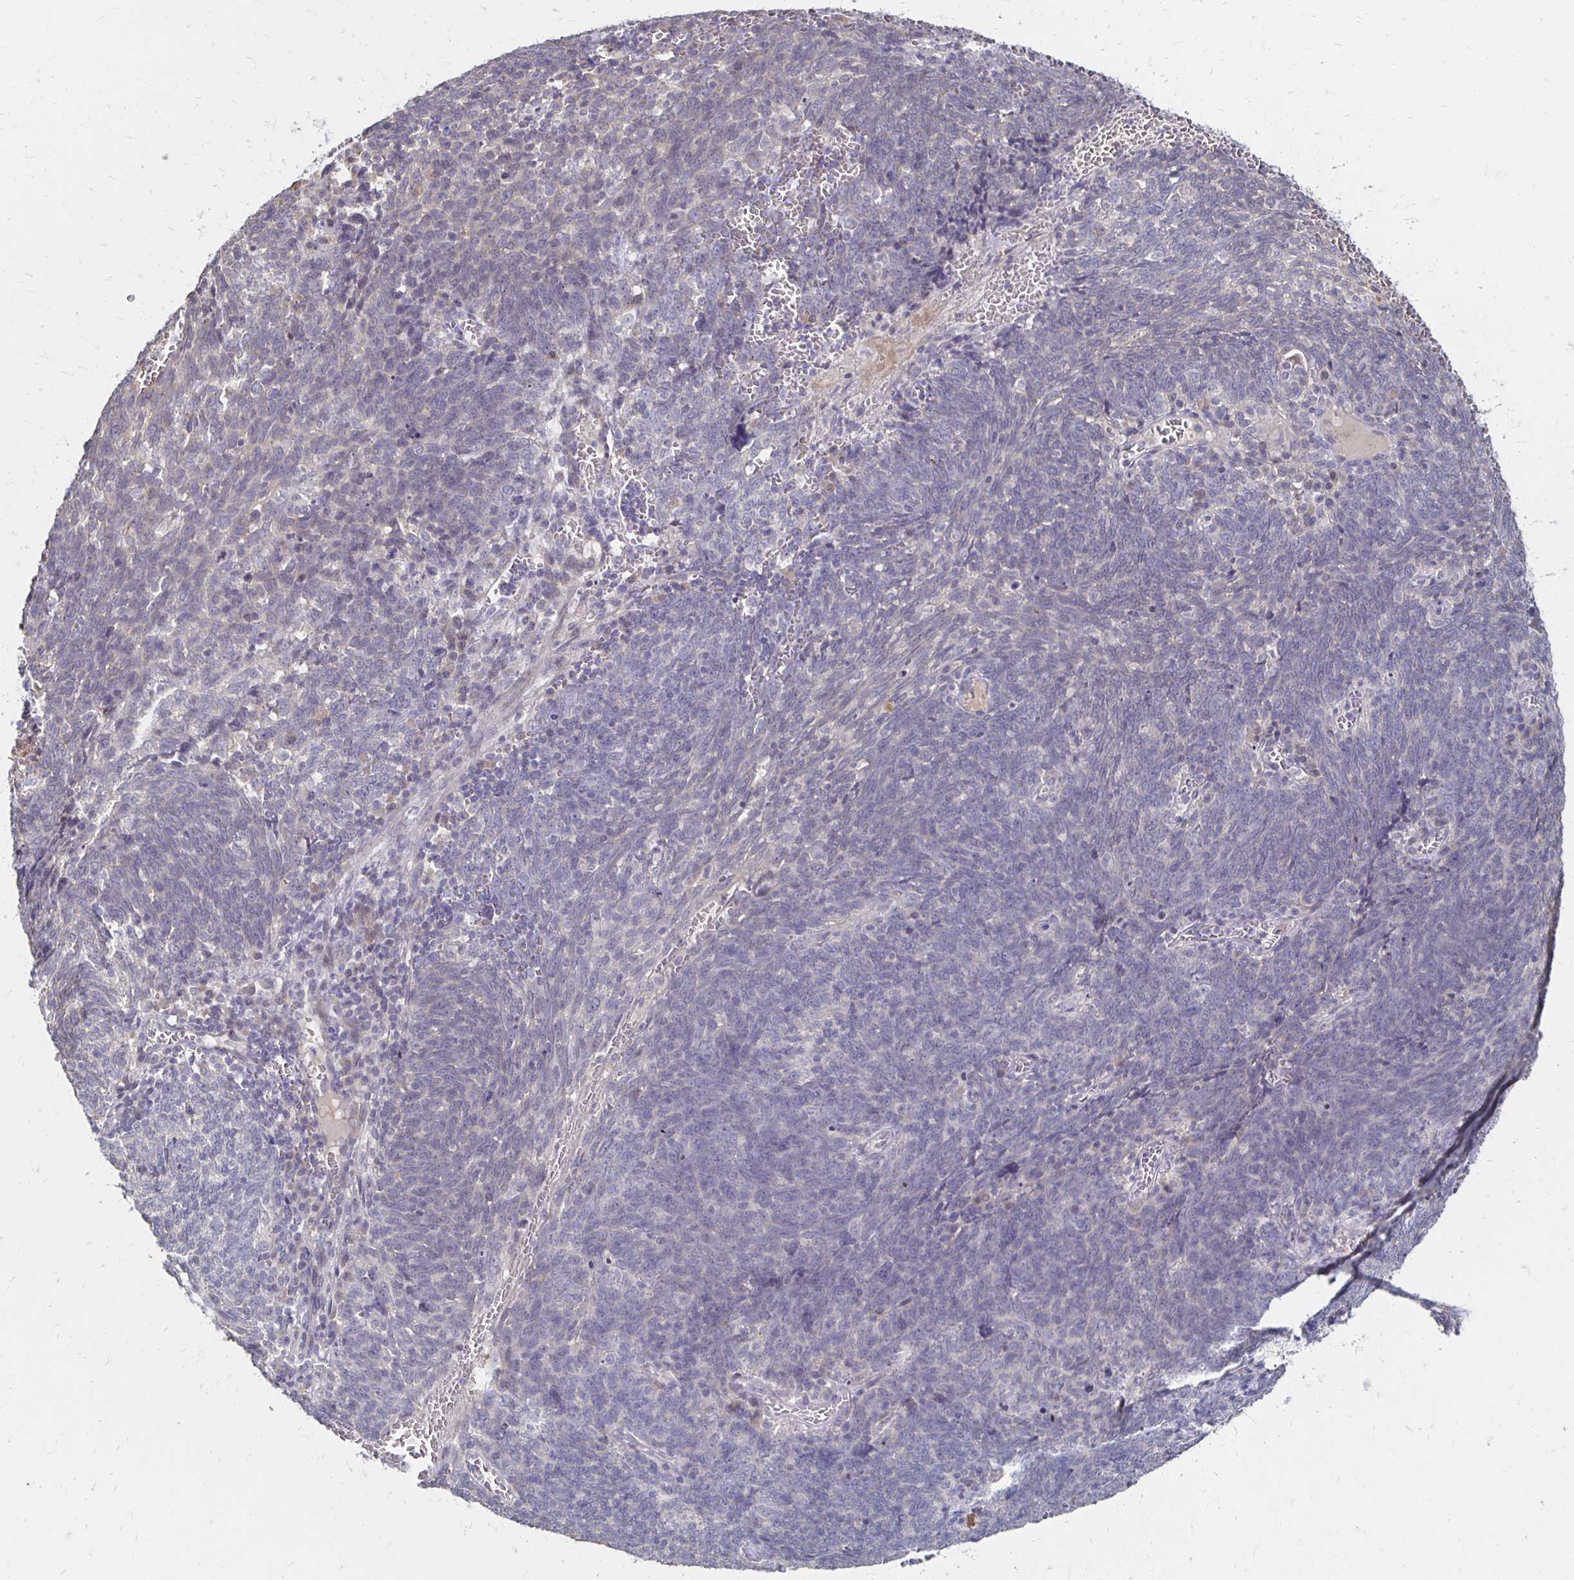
{"staining": {"intensity": "negative", "quantity": "none", "location": "none"}, "tissue": "lung cancer", "cell_type": "Tumor cells", "image_type": "cancer", "snomed": [{"axis": "morphology", "description": "Squamous cell carcinoma, NOS"}, {"axis": "topography", "description": "Lung"}], "caption": "High power microscopy histopathology image of an IHC photomicrograph of lung cancer, revealing no significant staining in tumor cells. (Brightfield microscopy of DAB immunohistochemistry at high magnification).", "gene": "ZNF727", "patient": {"sex": "female", "age": 72}}